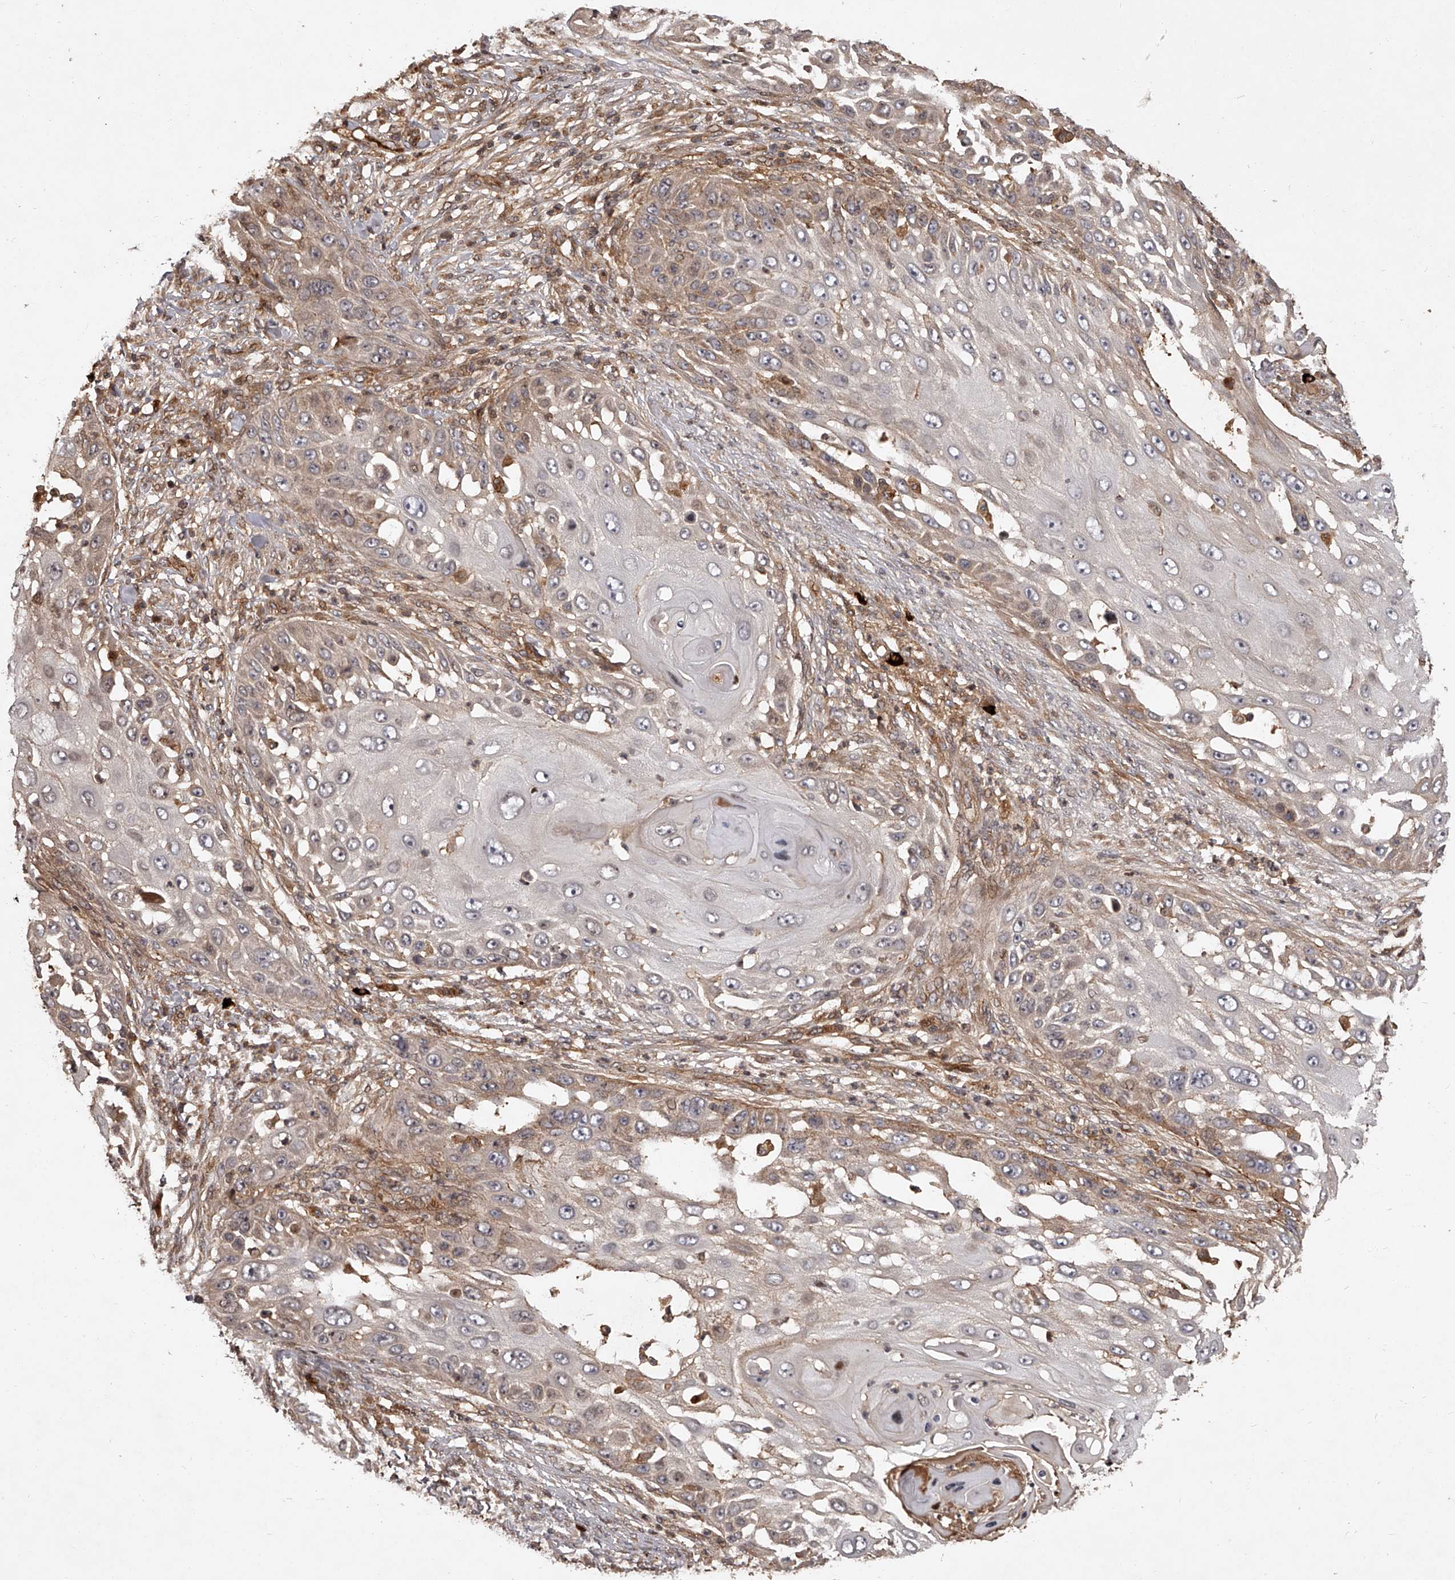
{"staining": {"intensity": "moderate", "quantity": "<25%", "location": "cytoplasmic/membranous"}, "tissue": "skin cancer", "cell_type": "Tumor cells", "image_type": "cancer", "snomed": [{"axis": "morphology", "description": "Squamous cell carcinoma, NOS"}, {"axis": "topography", "description": "Skin"}], "caption": "Brown immunohistochemical staining in skin squamous cell carcinoma shows moderate cytoplasmic/membranous positivity in about <25% of tumor cells. Using DAB (3,3'-diaminobenzidine) (brown) and hematoxylin (blue) stains, captured at high magnification using brightfield microscopy.", "gene": "CRYZL1", "patient": {"sex": "female", "age": 44}}